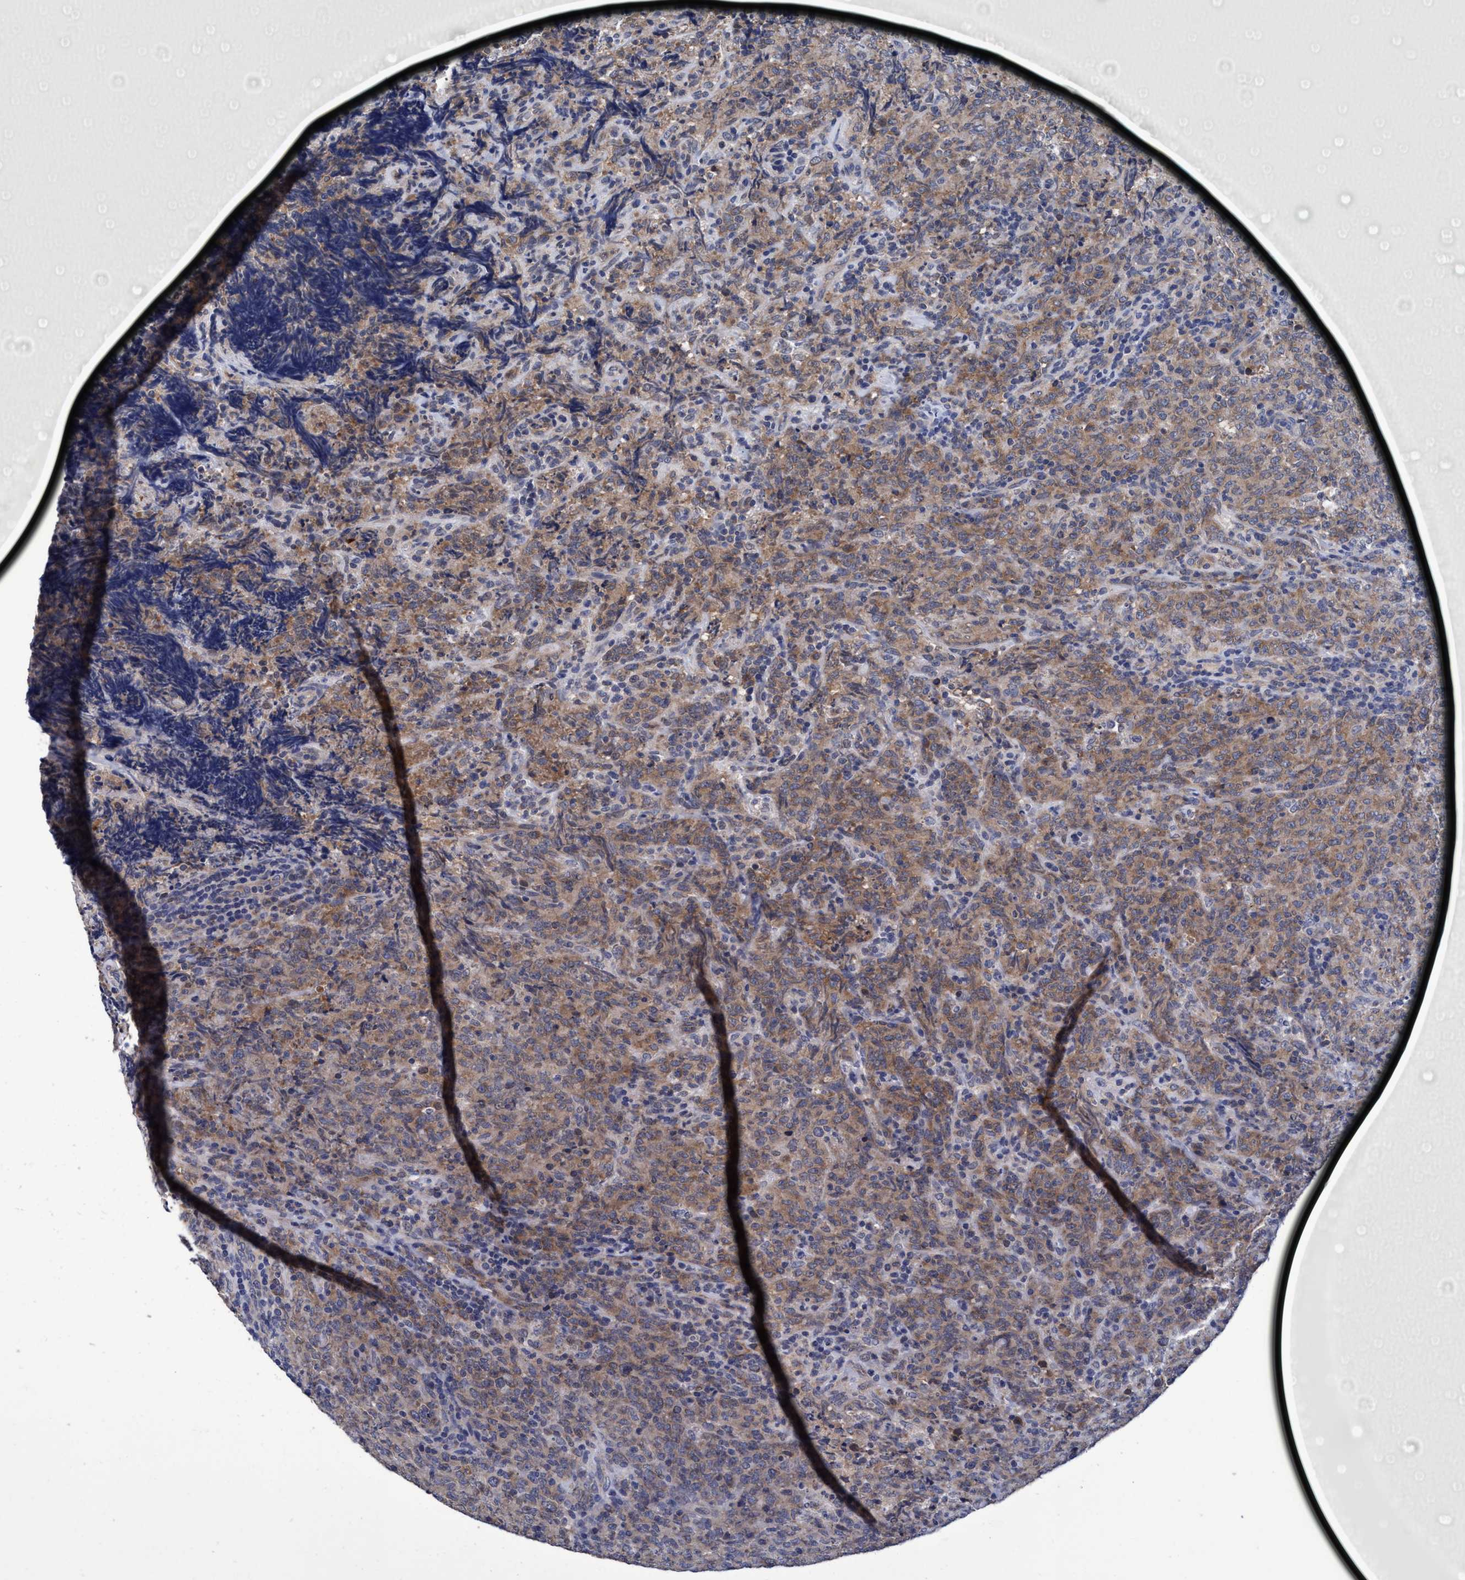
{"staining": {"intensity": "weak", "quantity": ">75%", "location": "cytoplasmic/membranous"}, "tissue": "lymphoma", "cell_type": "Tumor cells", "image_type": "cancer", "snomed": [{"axis": "morphology", "description": "Malignant lymphoma, non-Hodgkin's type, High grade"}, {"axis": "topography", "description": "Tonsil"}], "caption": "Immunohistochemical staining of human lymphoma exhibits low levels of weak cytoplasmic/membranous protein positivity in about >75% of tumor cells.", "gene": "CALCOCO2", "patient": {"sex": "female", "age": 36}}